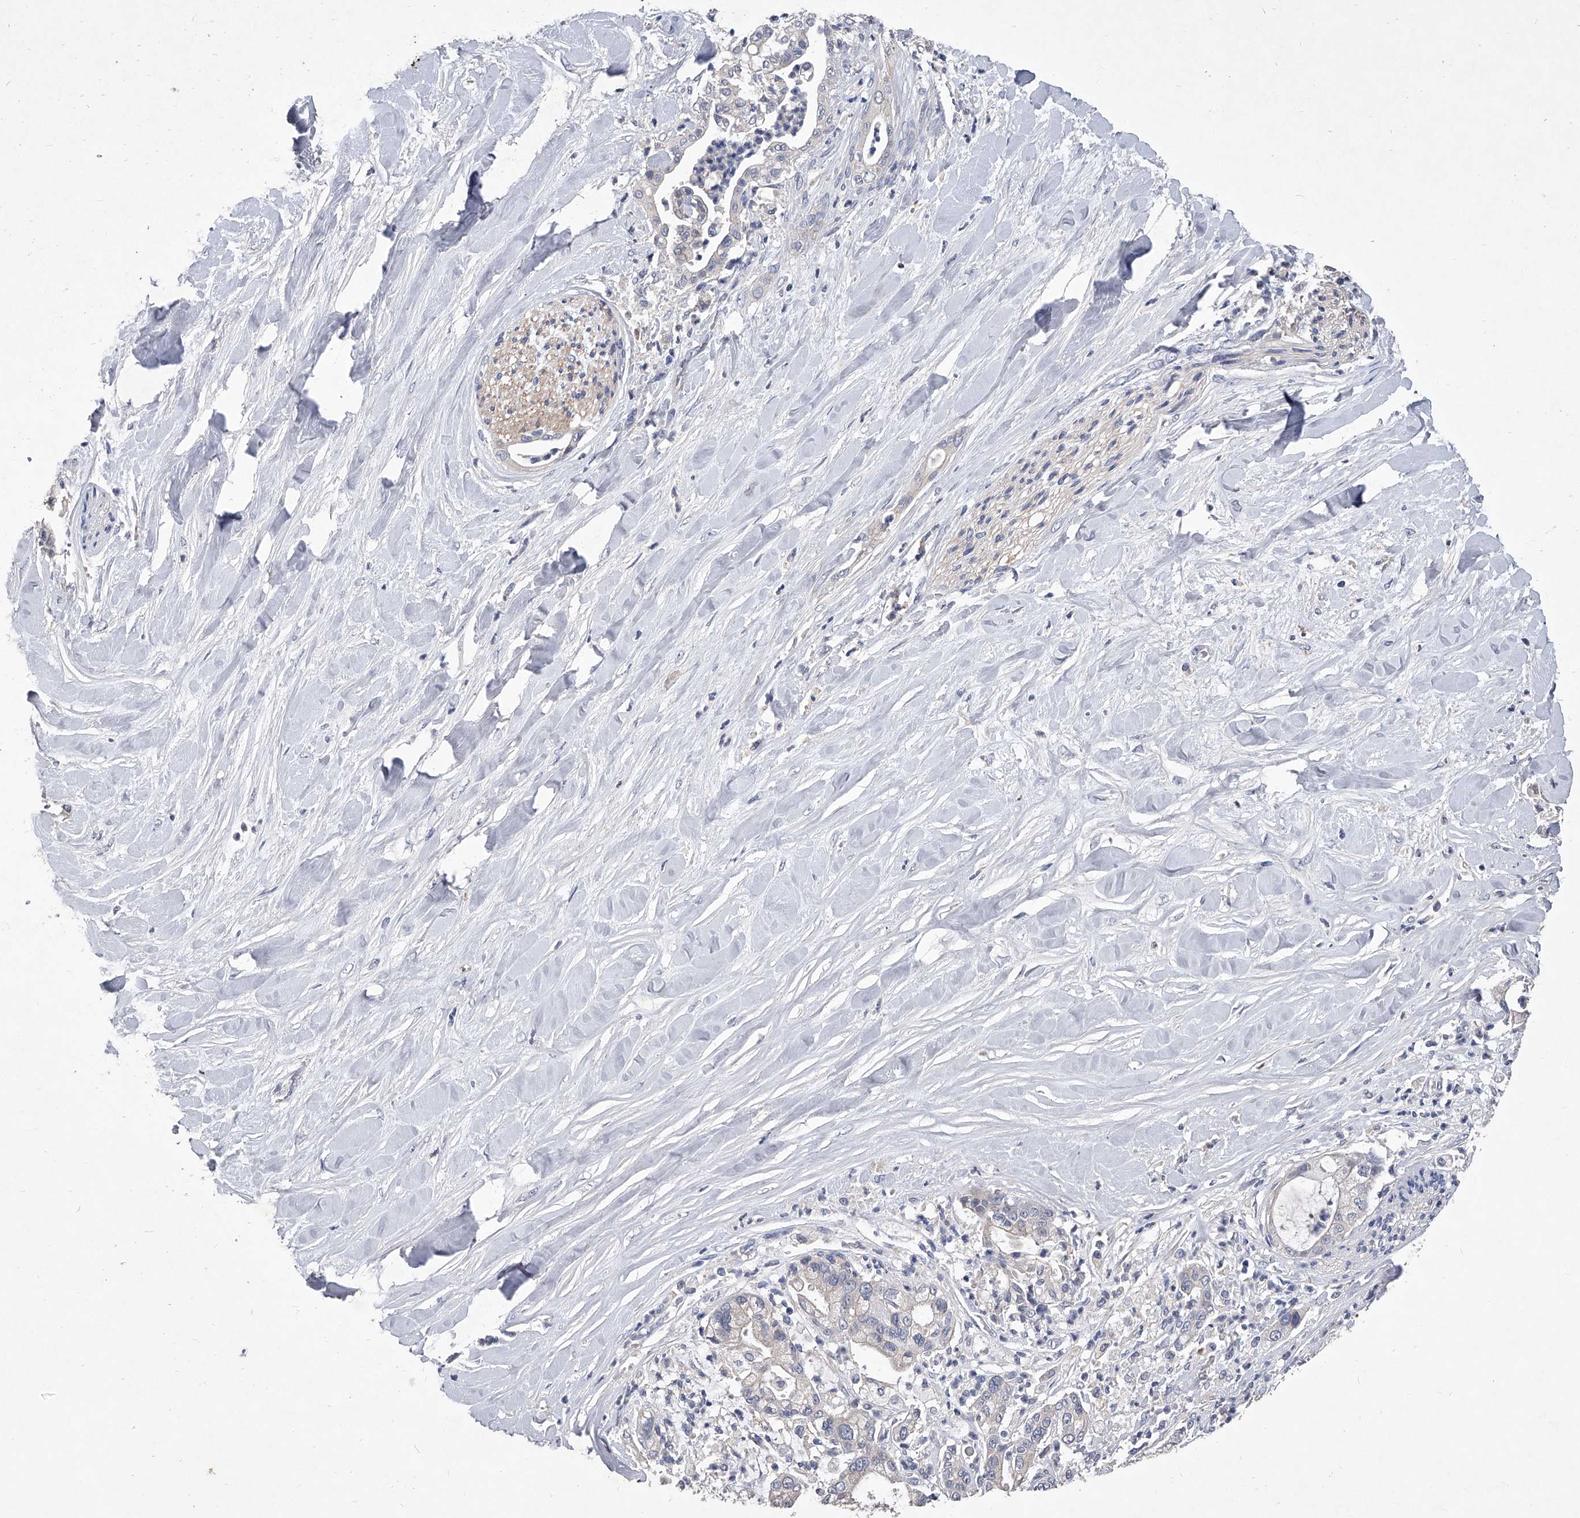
{"staining": {"intensity": "weak", "quantity": "25%-75%", "location": "cytoplasmic/membranous"}, "tissue": "liver cancer", "cell_type": "Tumor cells", "image_type": "cancer", "snomed": [{"axis": "morphology", "description": "Cholangiocarcinoma"}, {"axis": "topography", "description": "Liver"}], "caption": "Immunohistochemical staining of human liver cancer demonstrates weak cytoplasmic/membranous protein positivity in about 25%-75% of tumor cells.", "gene": "C5", "patient": {"sex": "female", "age": 54}}